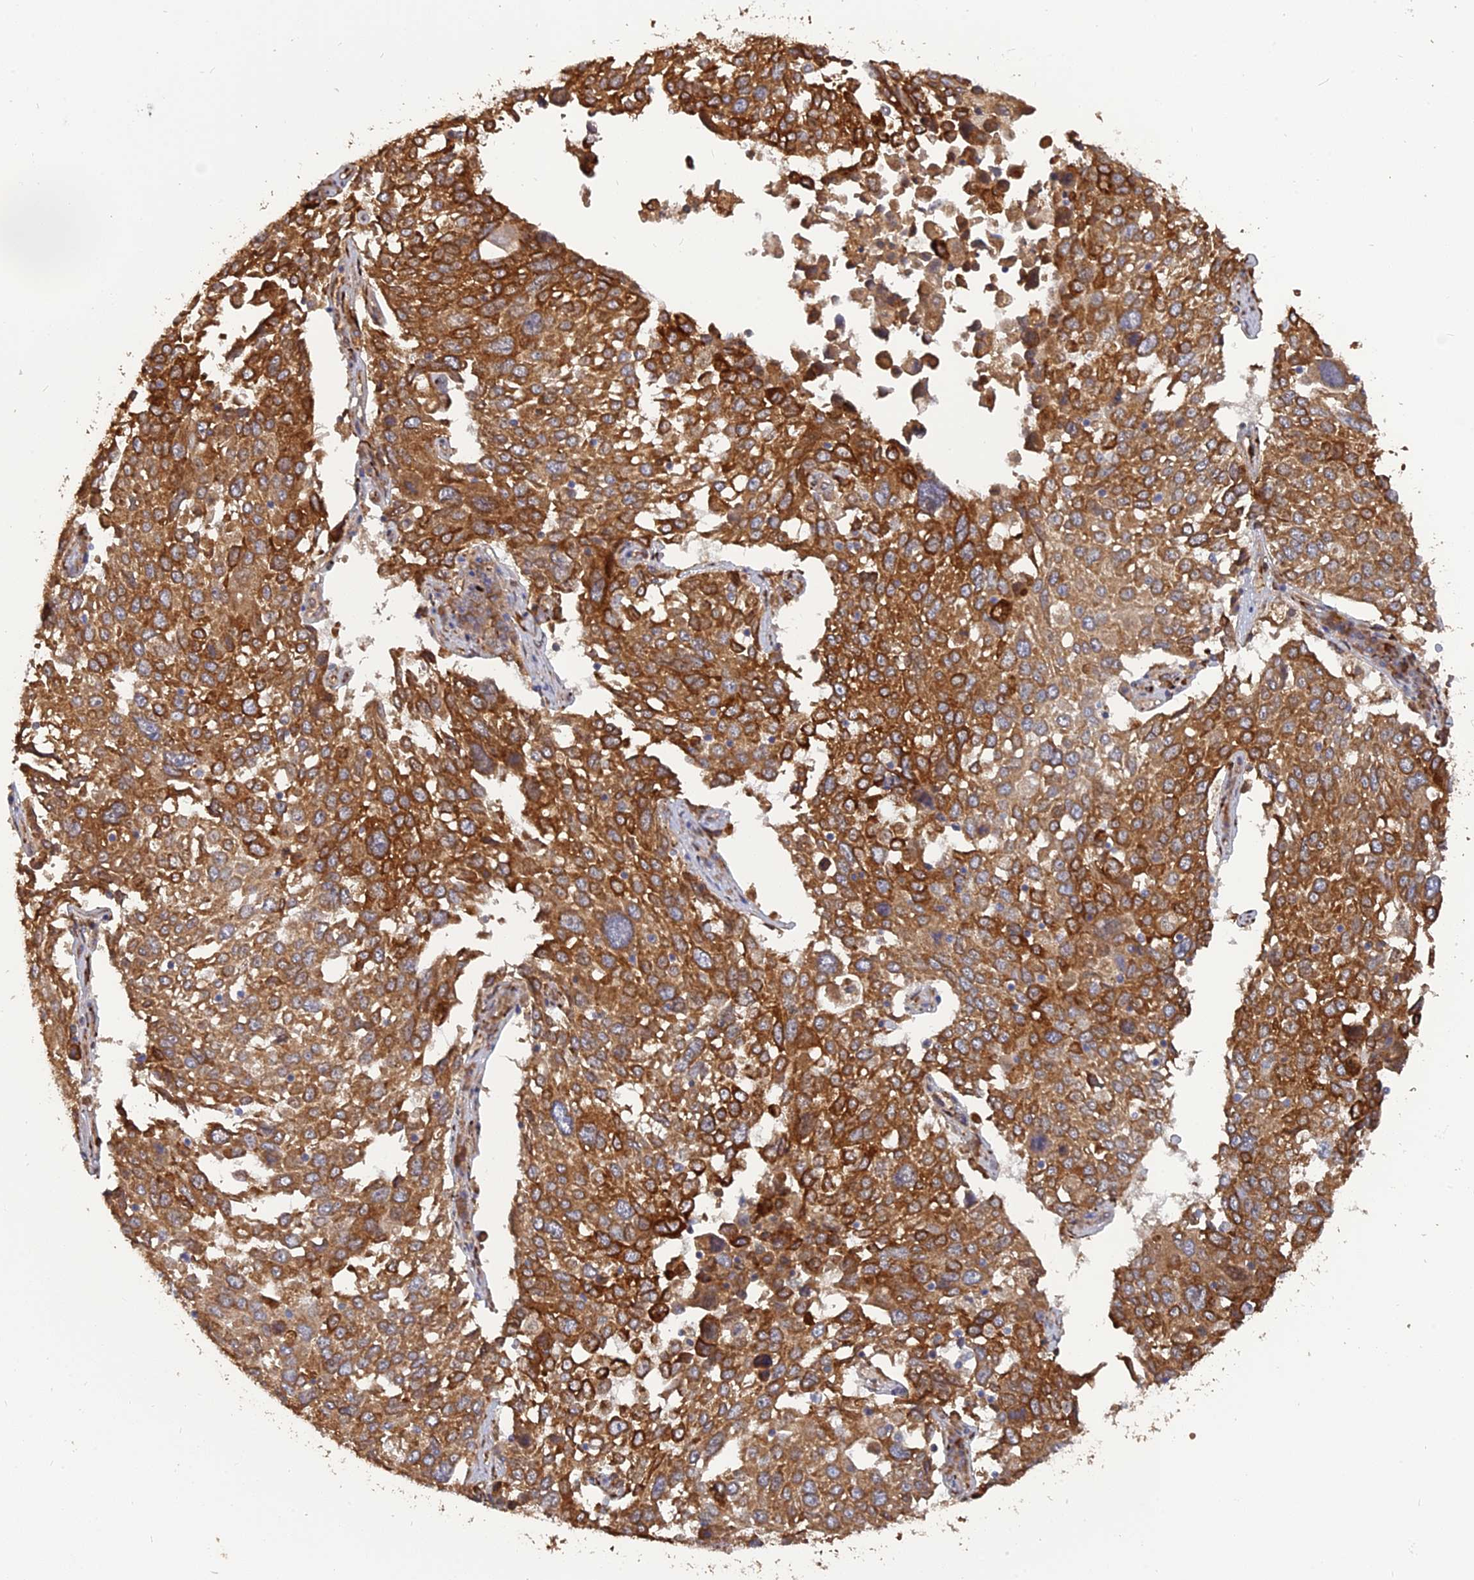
{"staining": {"intensity": "strong", "quantity": ">75%", "location": "cytoplasmic/membranous"}, "tissue": "lung cancer", "cell_type": "Tumor cells", "image_type": "cancer", "snomed": [{"axis": "morphology", "description": "Squamous cell carcinoma, NOS"}, {"axis": "topography", "description": "Lung"}], "caption": "Protein analysis of lung squamous cell carcinoma tissue displays strong cytoplasmic/membranous positivity in about >75% of tumor cells. The staining was performed using DAB, with brown indicating positive protein expression. Nuclei are stained blue with hematoxylin.", "gene": "PPIC", "patient": {"sex": "male", "age": 65}}